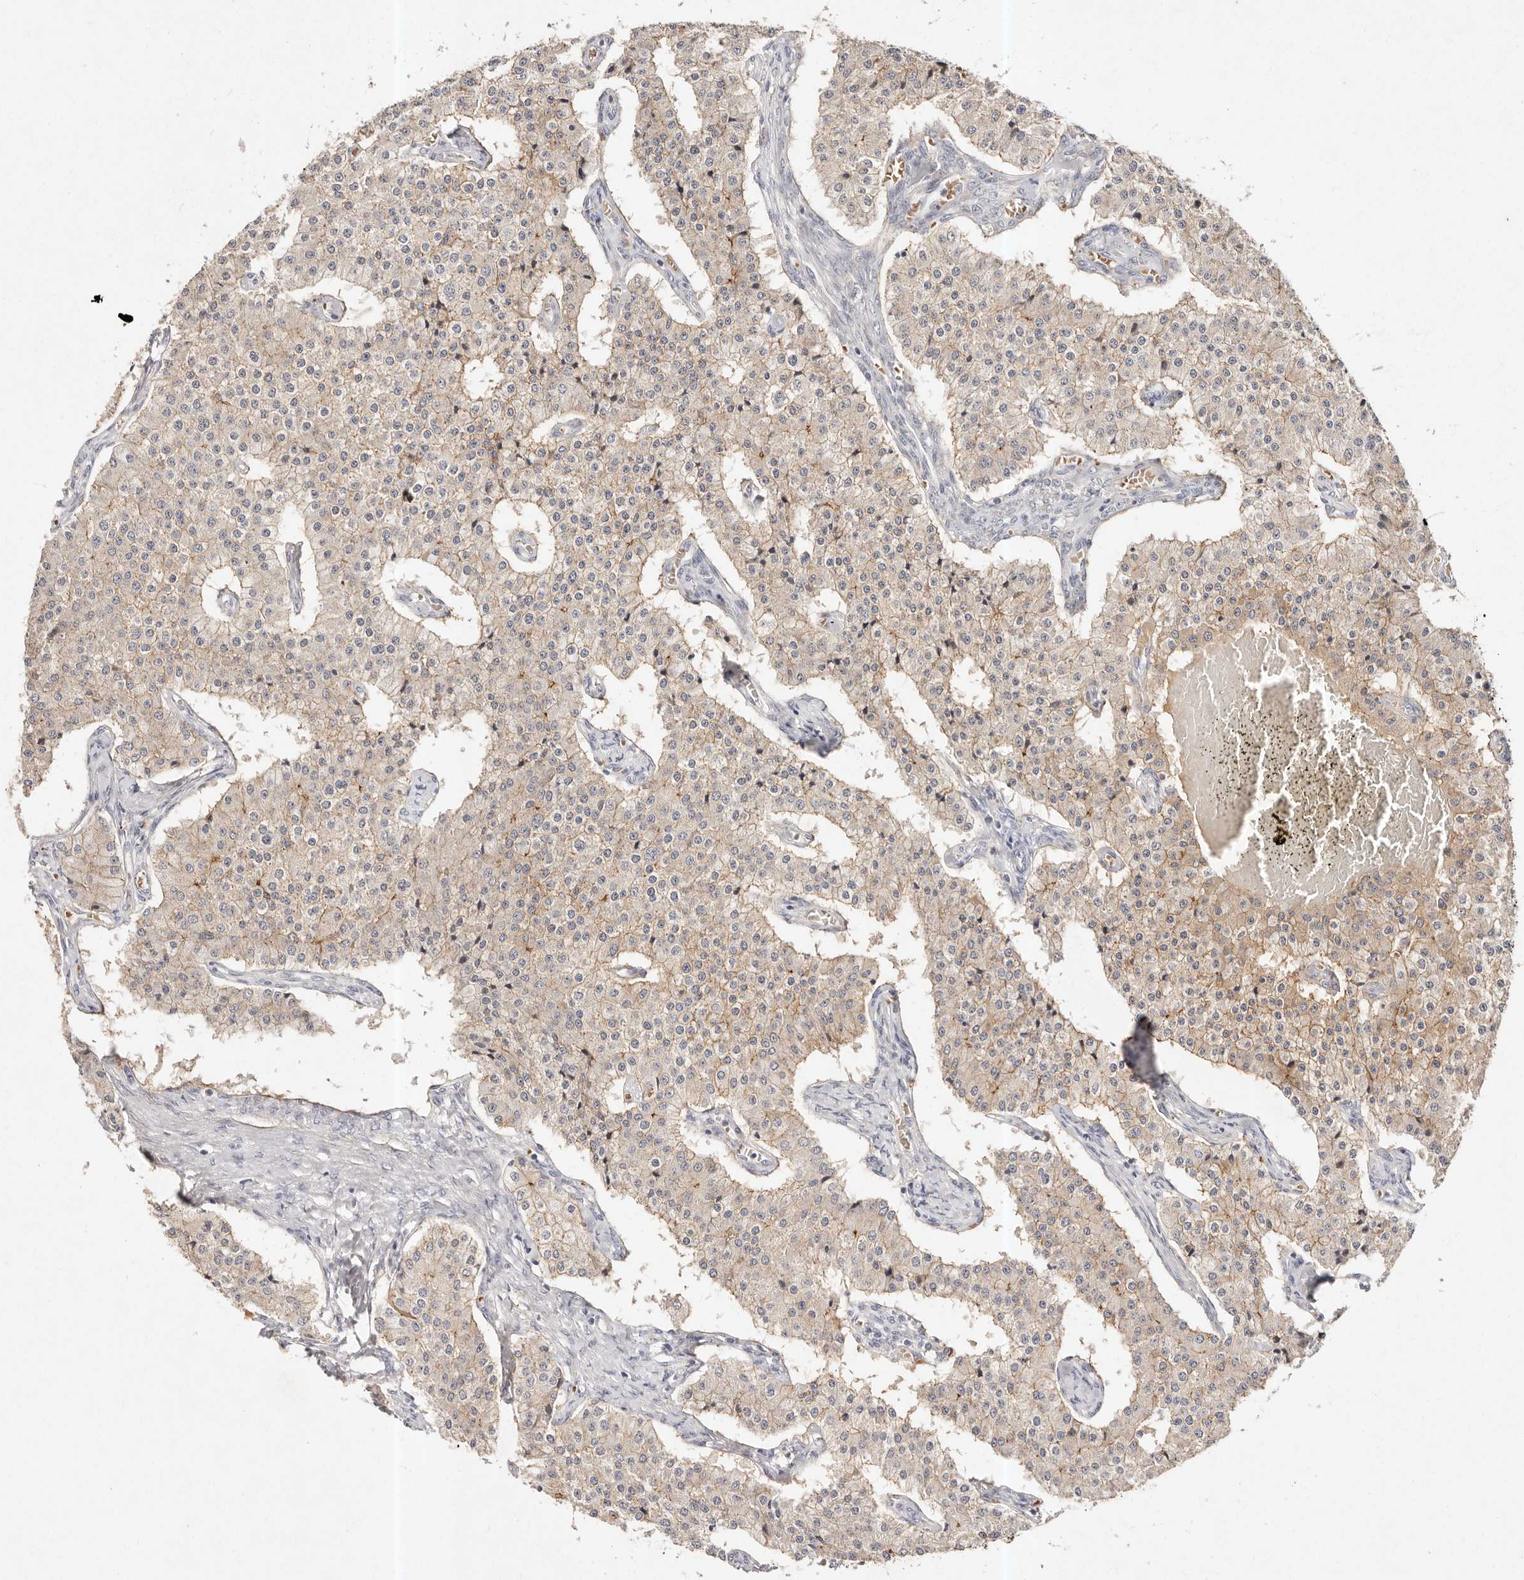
{"staining": {"intensity": "weak", "quantity": ">75%", "location": "cytoplasmic/membranous"}, "tissue": "carcinoid", "cell_type": "Tumor cells", "image_type": "cancer", "snomed": [{"axis": "morphology", "description": "Carcinoid, malignant, NOS"}, {"axis": "topography", "description": "Colon"}], "caption": "IHC of human carcinoid (malignant) demonstrates low levels of weak cytoplasmic/membranous positivity in approximately >75% of tumor cells.", "gene": "CXADR", "patient": {"sex": "female", "age": 52}}